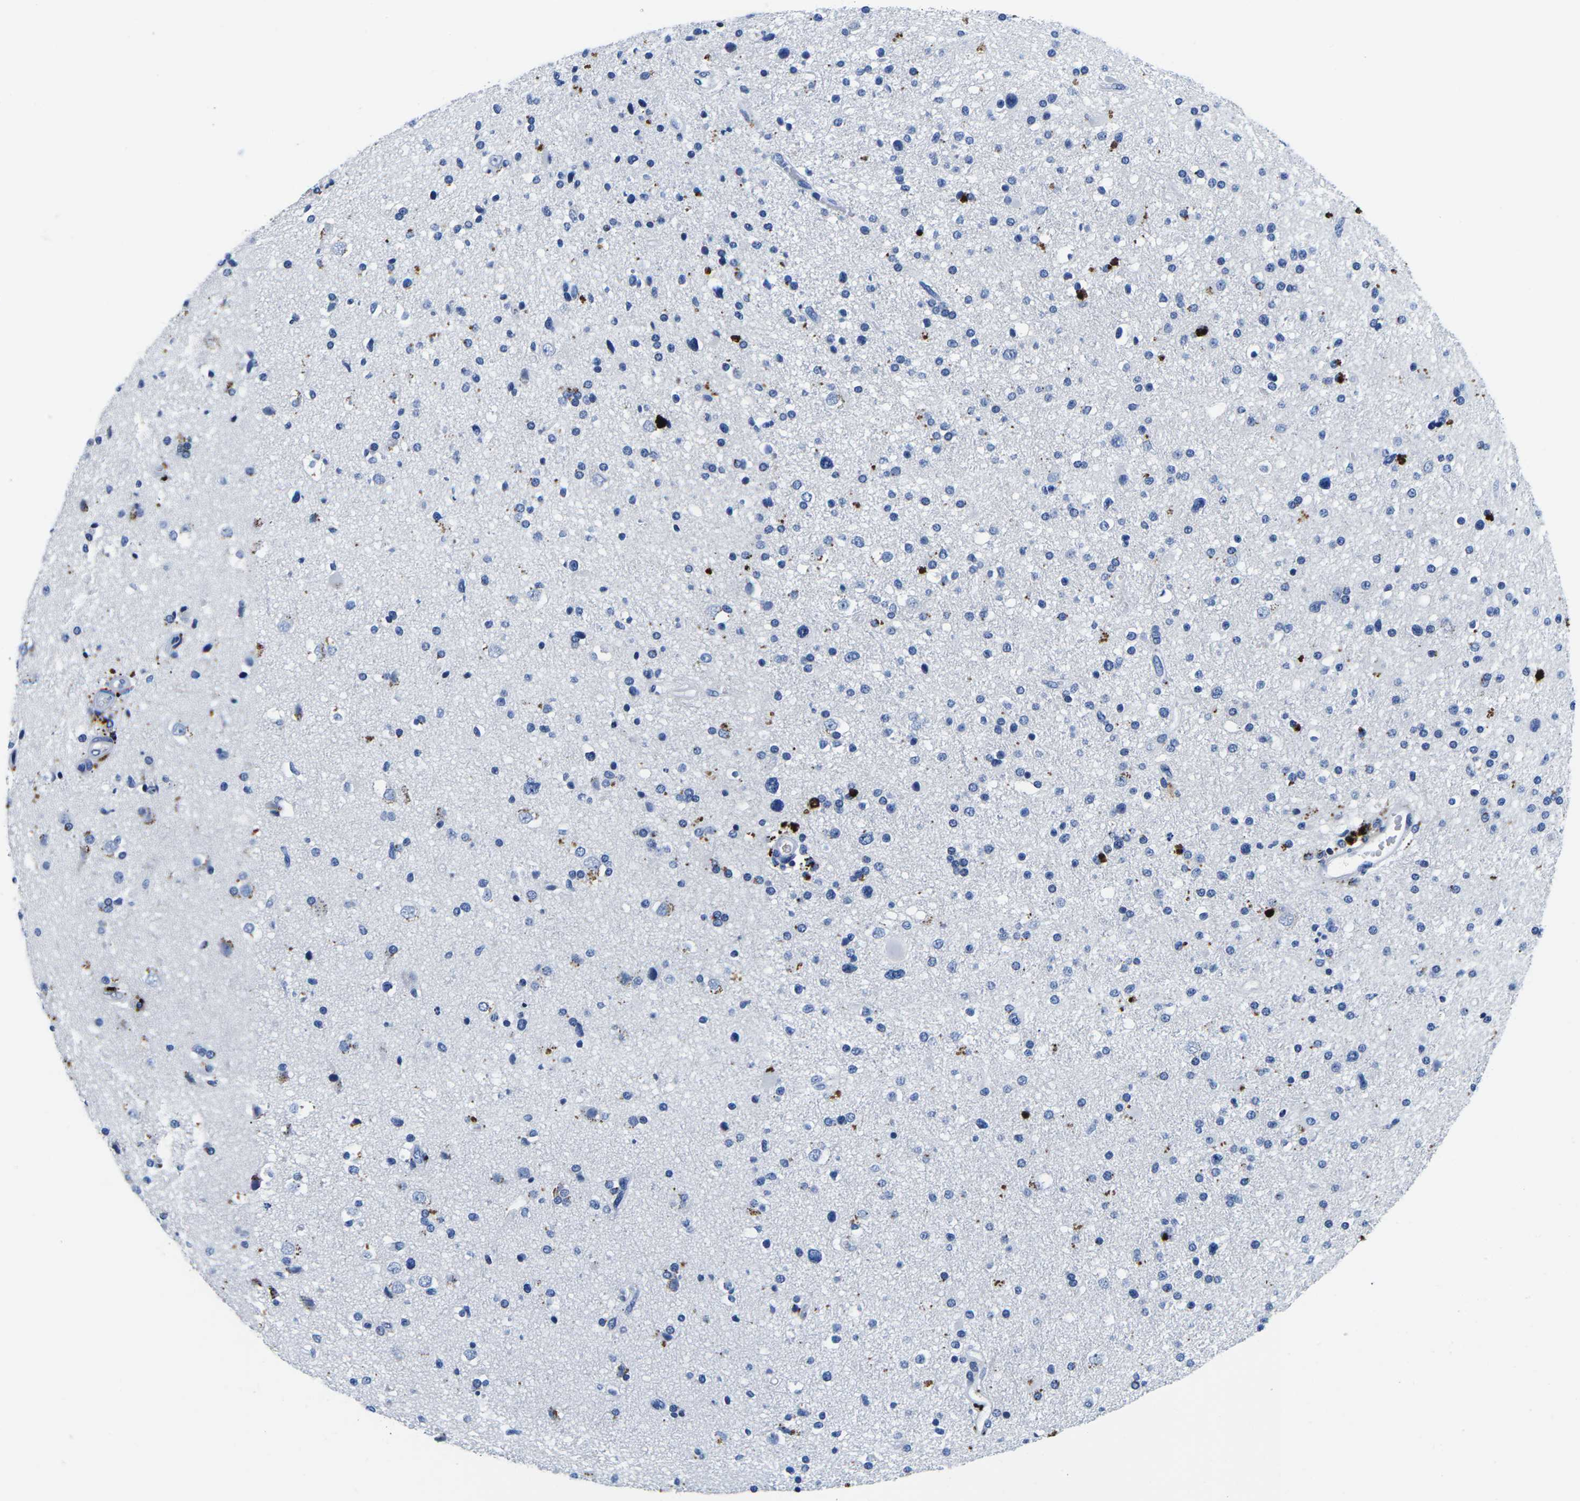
{"staining": {"intensity": "negative", "quantity": "none", "location": "none"}, "tissue": "glioma", "cell_type": "Tumor cells", "image_type": "cancer", "snomed": [{"axis": "morphology", "description": "Glioma, malignant, High grade"}, {"axis": "topography", "description": "Brain"}], "caption": "Immunohistochemical staining of malignant high-grade glioma shows no significant expression in tumor cells.", "gene": "CTSW", "patient": {"sex": "male", "age": 33}}